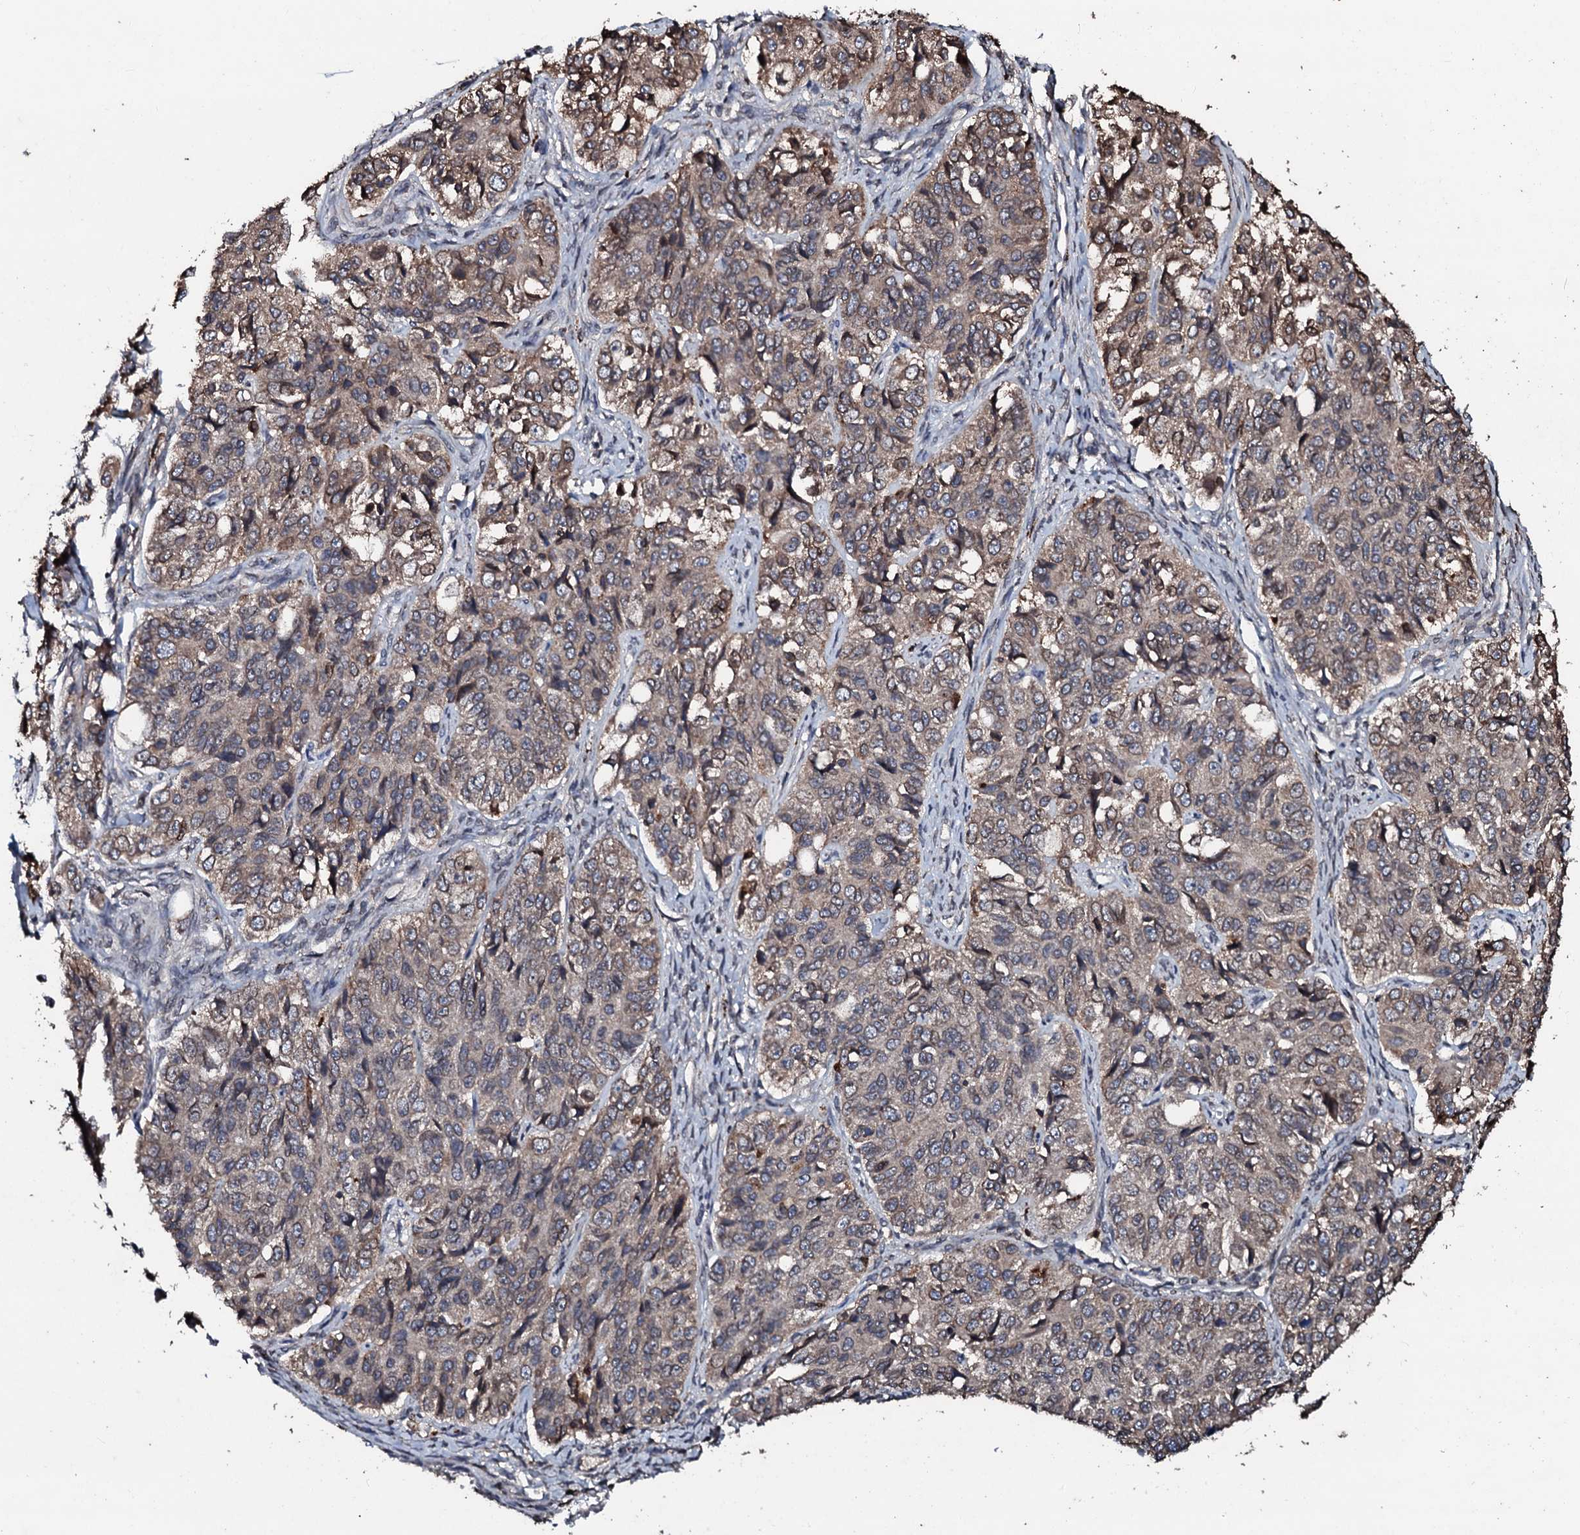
{"staining": {"intensity": "moderate", "quantity": ">75%", "location": "cytoplasmic/membranous"}, "tissue": "ovarian cancer", "cell_type": "Tumor cells", "image_type": "cancer", "snomed": [{"axis": "morphology", "description": "Carcinoma, endometroid"}, {"axis": "topography", "description": "Ovary"}], "caption": "This is an image of immunohistochemistry (IHC) staining of ovarian cancer (endometroid carcinoma), which shows moderate staining in the cytoplasmic/membranous of tumor cells.", "gene": "SDHAF2", "patient": {"sex": "female", "age": 51}}